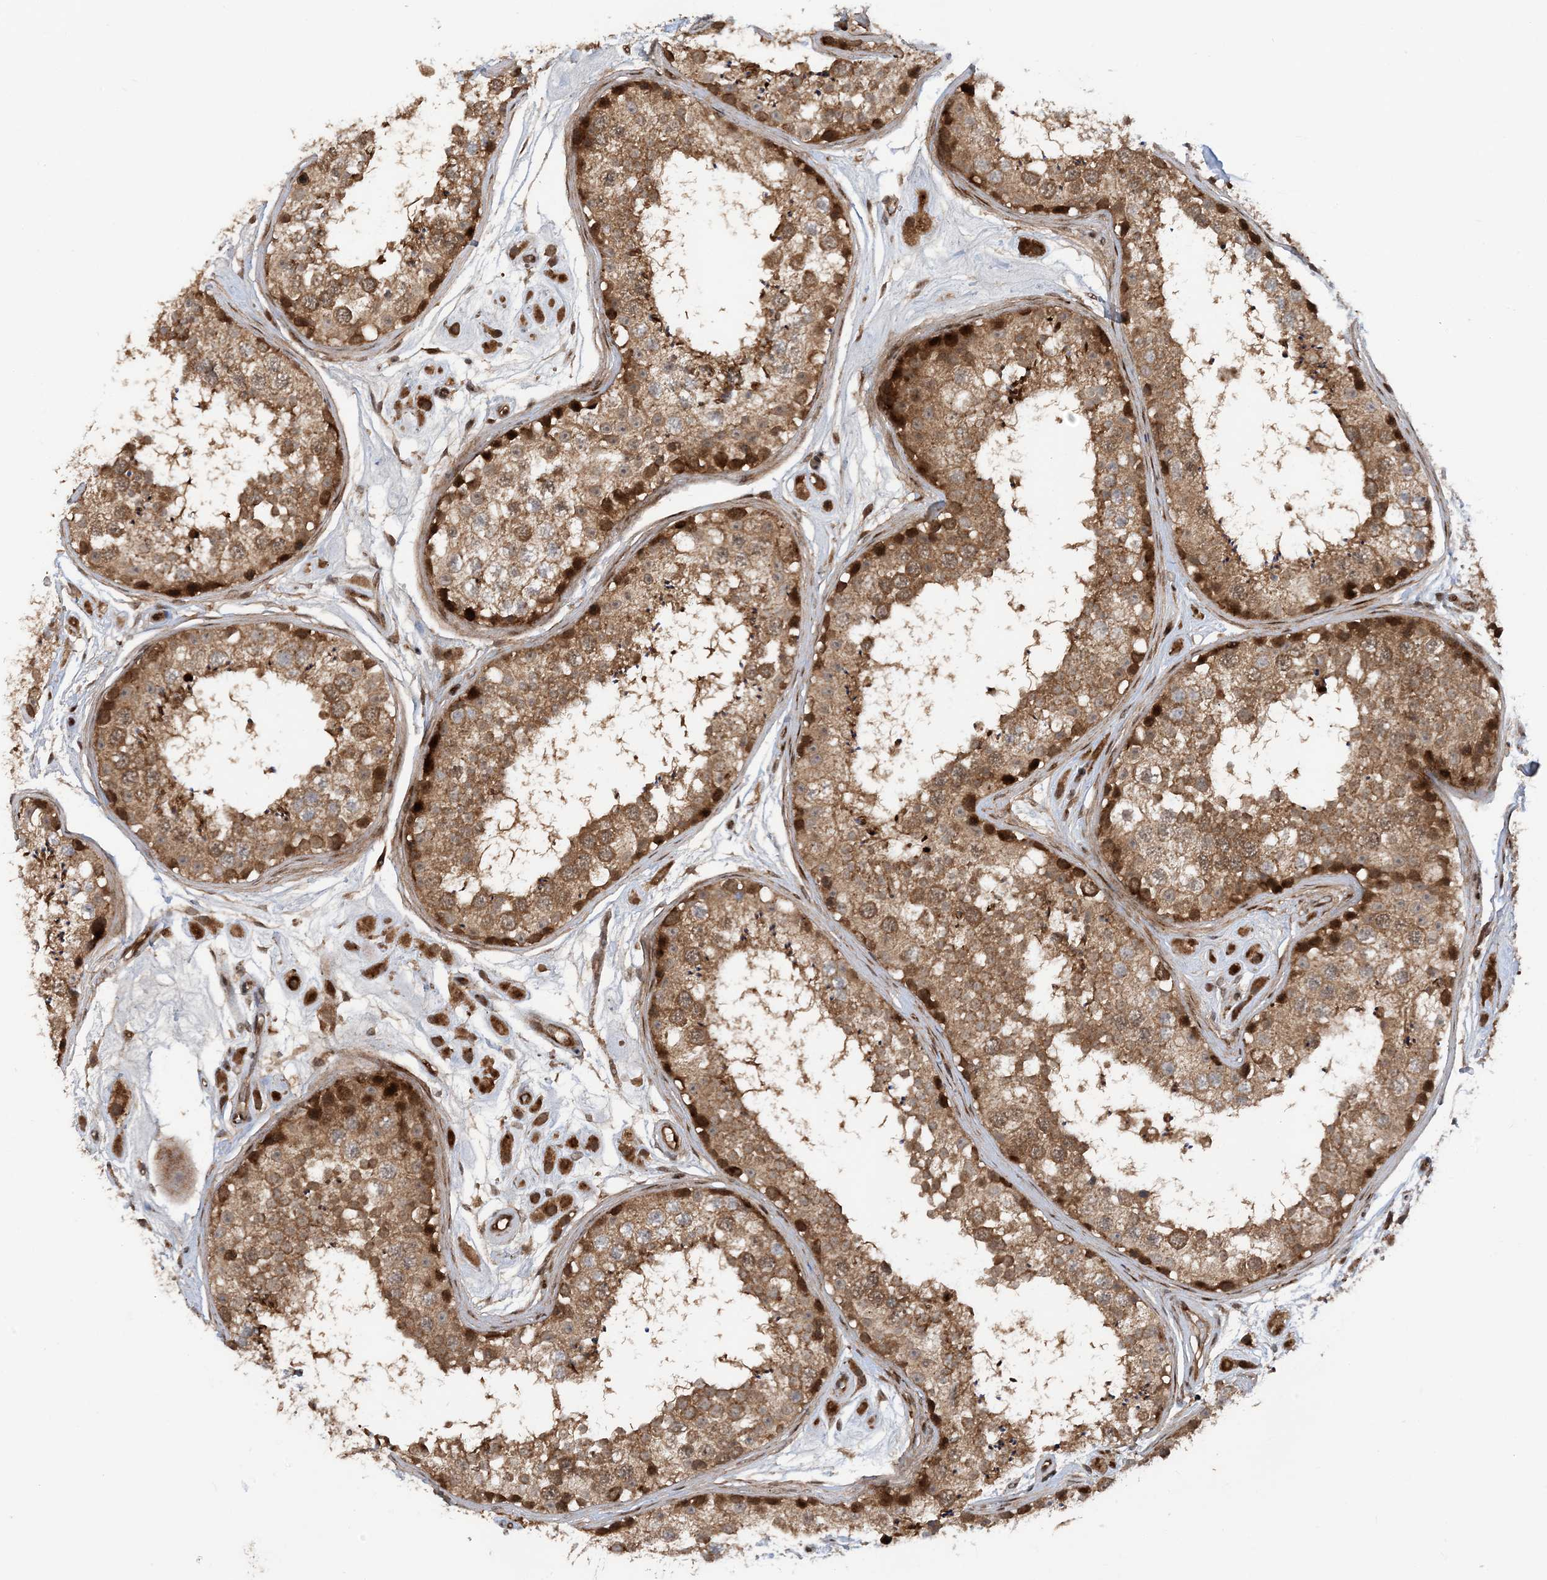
{"staining": {"intensity": "strong", "quantity": "25%-75%", "location": "cytoplasmic/membranous,nuclear"}, "tissue": "testis", "cell_type": "Cells in seminiferous ducts", "image_type": "normal", "snomed": [{"axis": "morphology", "description": "Normal tissue, NOS"}, {"axis": "topography", "description": "Testis"}], "caption": "Strong cytoplasmic/membranous,nuclear positivity for a protein is seen in approximately 25%-75% of cells in seminiferous ducts of normal testis using immunohistochemistry.", "gene": "HEMK1", "patient": {"sex": "male", "age": 25}}